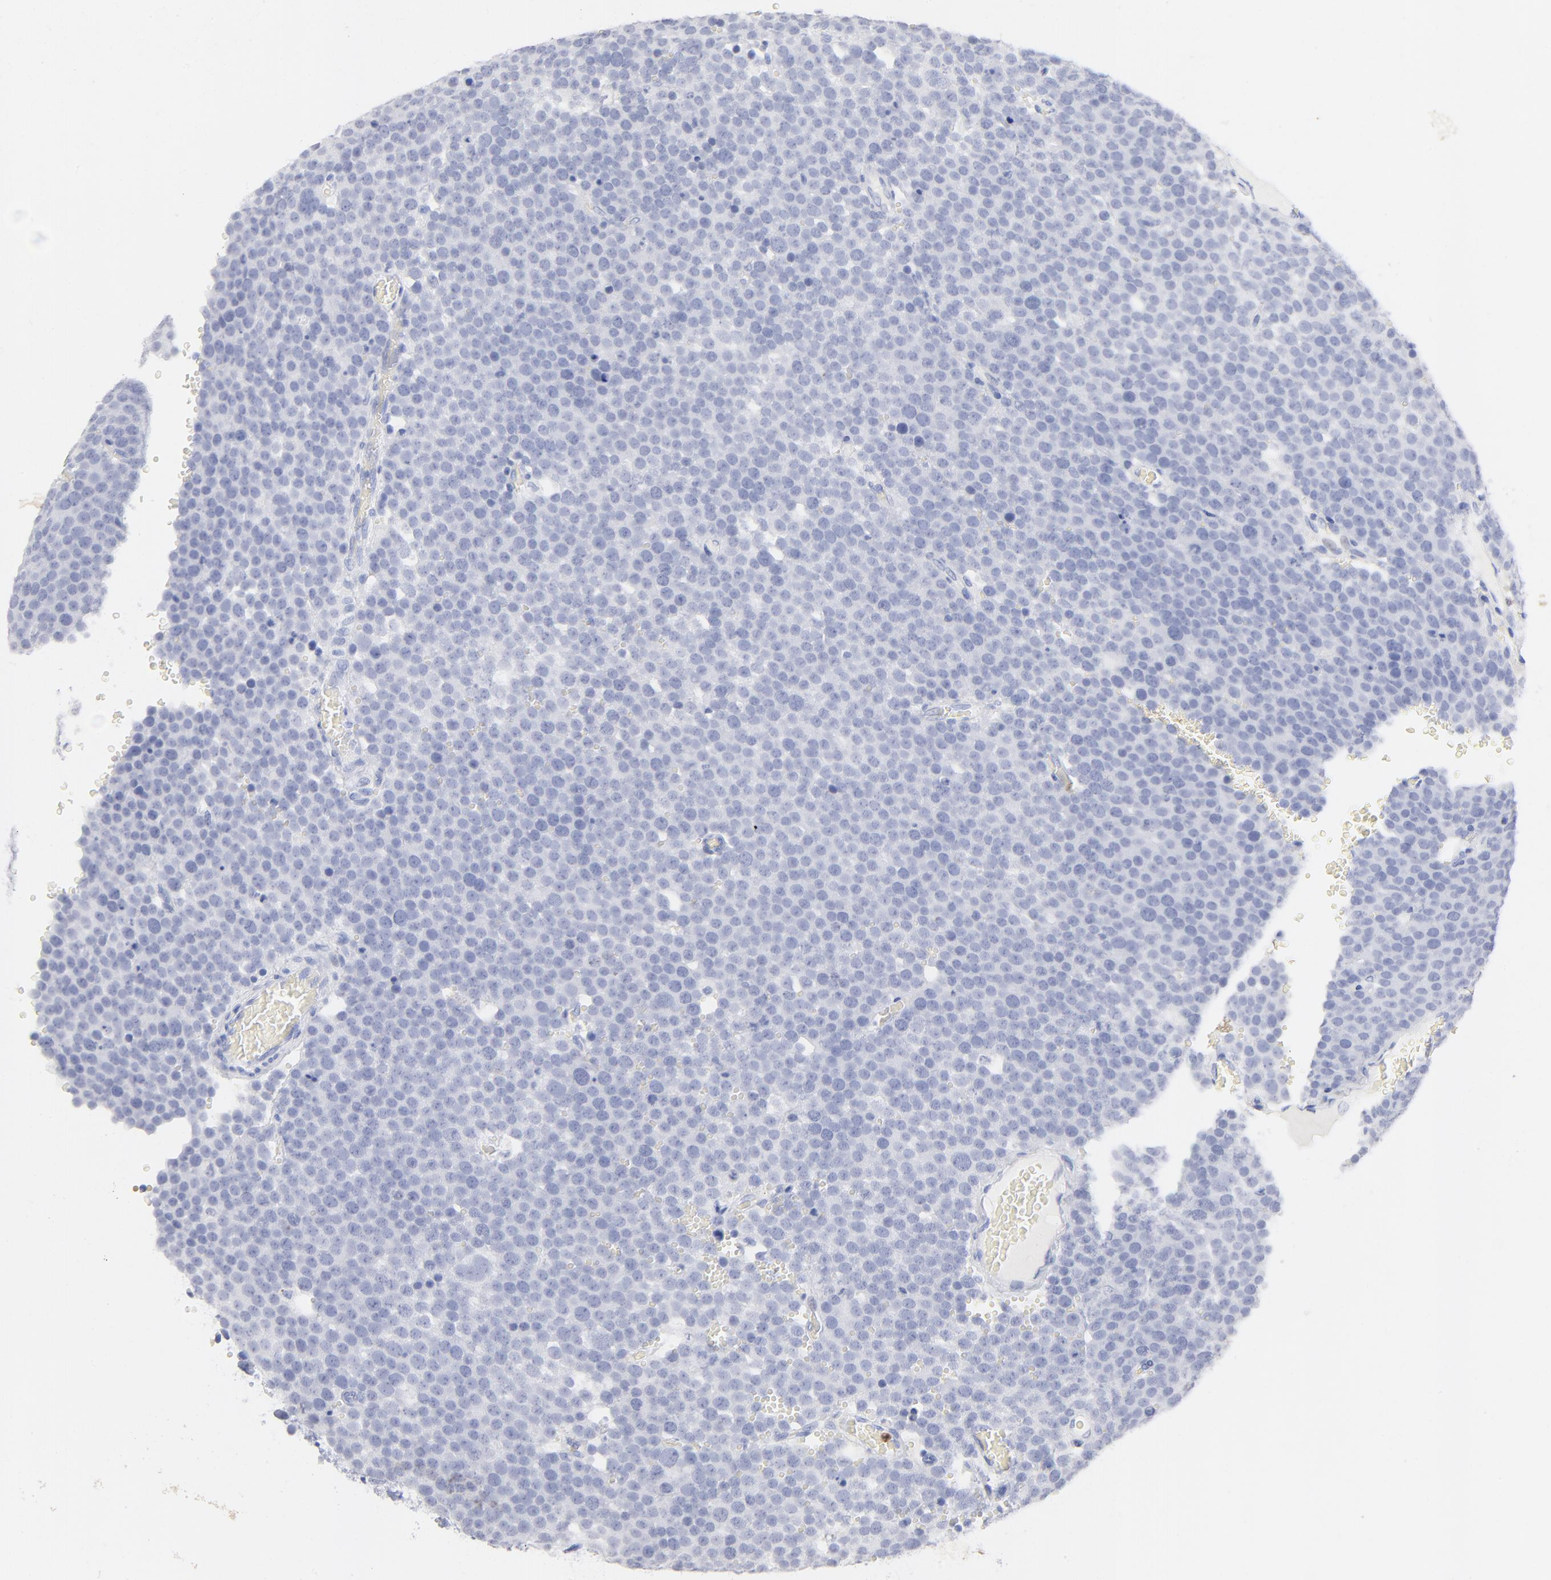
{"staining": {"intensity": "negative", "quantity": "none", "location": "none"}, "tissue": "testis cancer", "cell_type": "Tumor cells", "image_type": "cancer", "snomed": [{"axis": "morphology", "description": "Seminoma, NOS"}, {"axis": "topography", "description": "Testis"}], "caption": "The image reveals no staining of tumor cells in testis cancer.", "gene": "ARG1", "patient": {"sex": "male", "age": 71}}